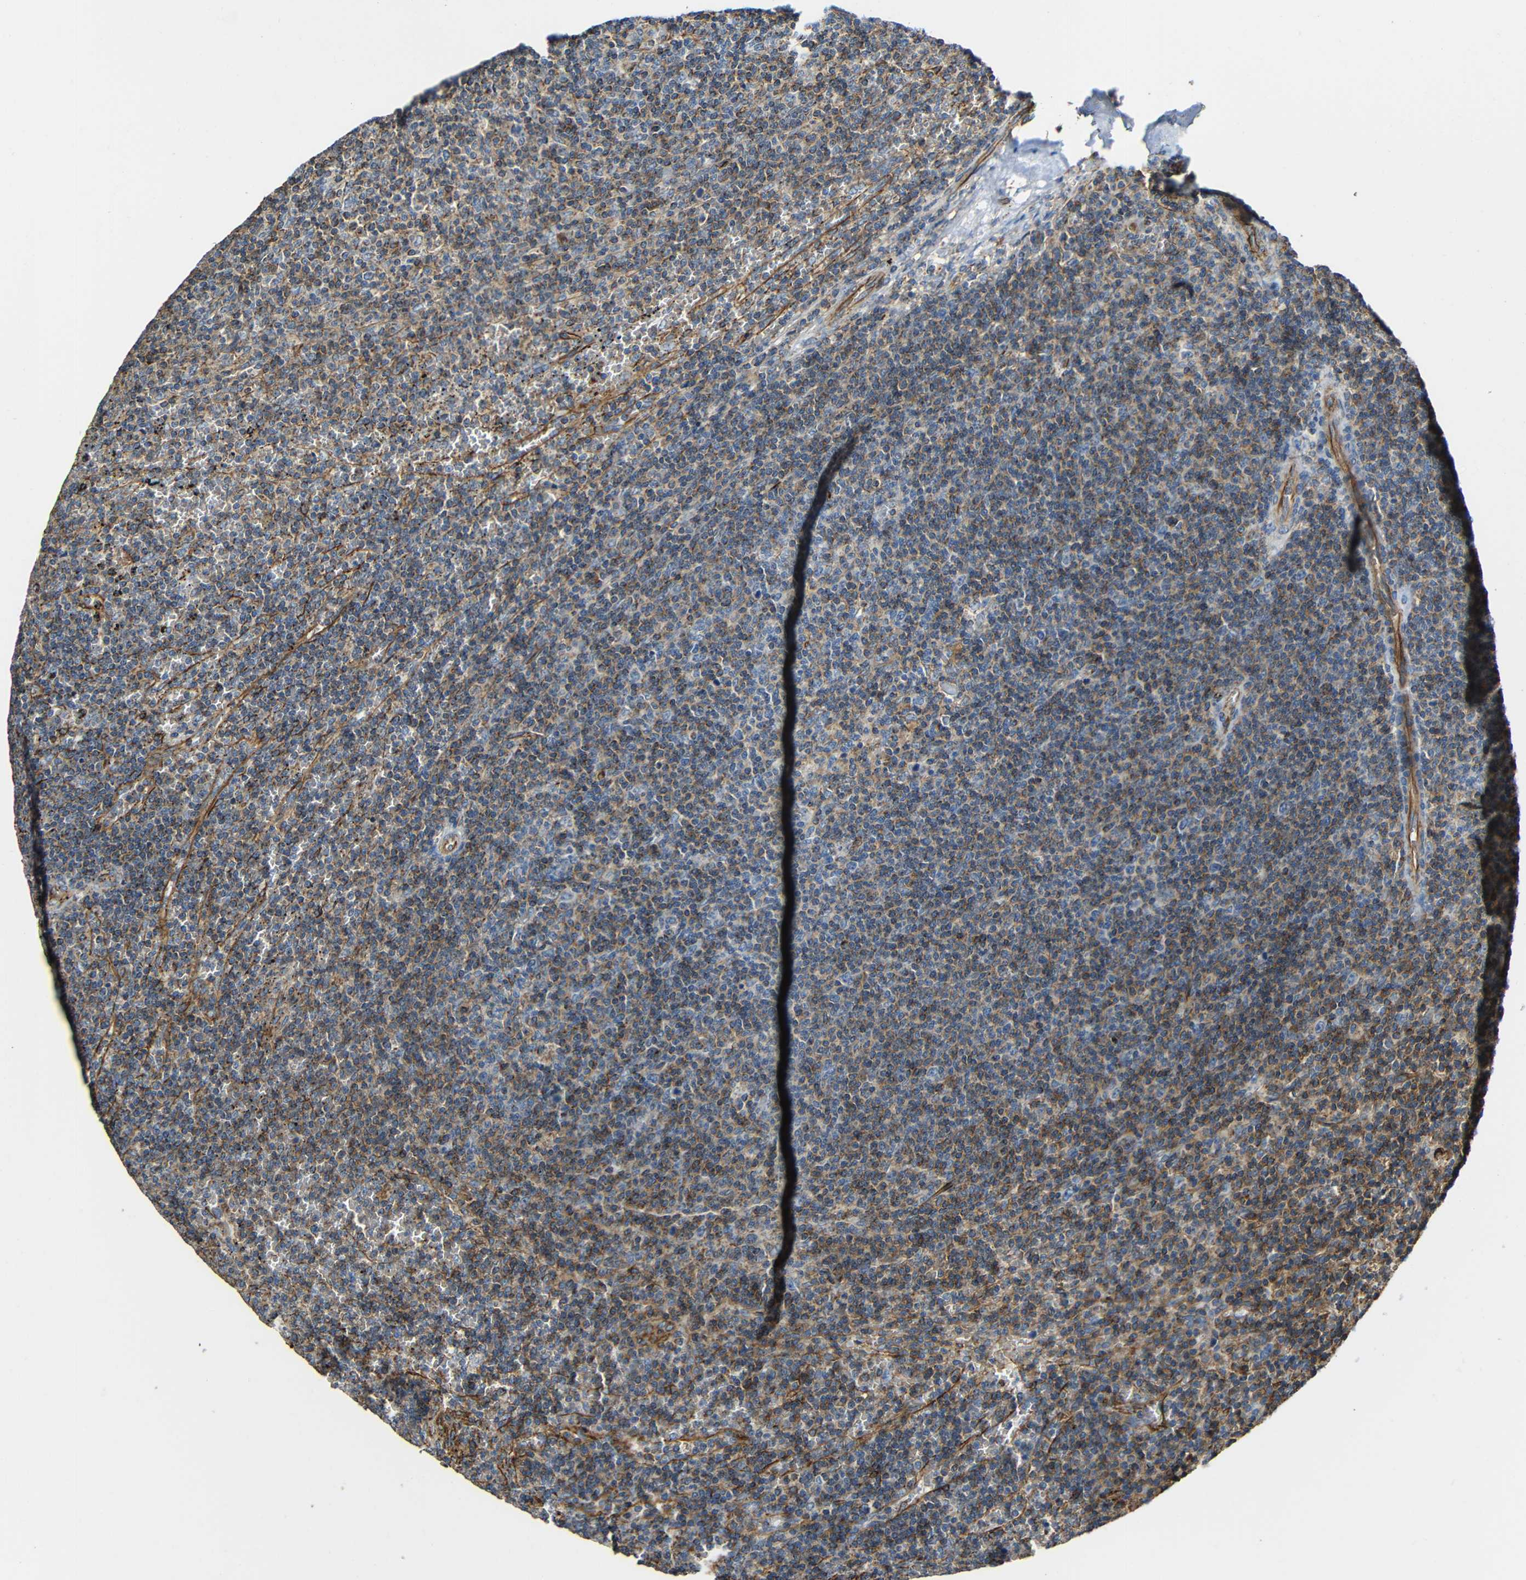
{"staining": {"intensity": "moderate", "quantity": "25%-75%", "location": "cytoplasmic/membranous"}, "tissue": "lymphoma", "cell_type": "Tumor cells", "image_type": "cancer", "snomed": [{"axis": "morphology", "description": "Malignant lymphoma, non-Hodgkin's type, Low grade"}, {"axis": "topography", "description": "Spleen"}], "caption": "There is medium levels of moderate cytoplasmic/membranous expression in tumor cells of lymphoma, as demonstrated by immunohistochemical staining (brown color).", "gene": "IGSF10", "patient": {"sex": "female", "age": 50}}